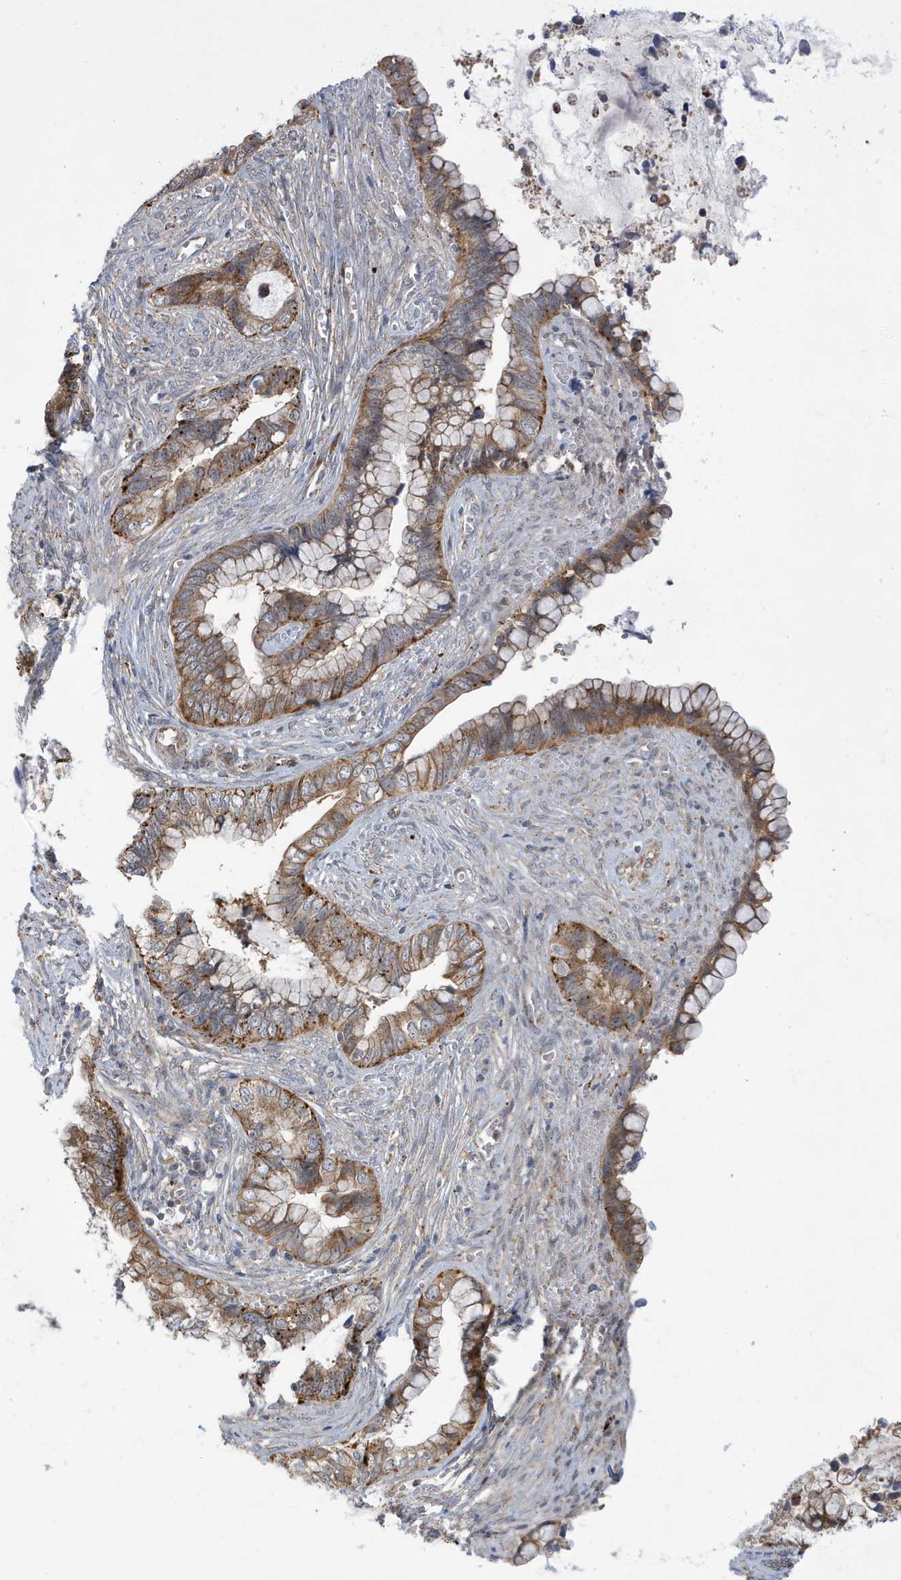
{"staining": {"intensity": "moderate", "quantity": ">75%", "location": "cytoplasmic/membranous"}, "tissue": "cervical cancer", "cell_type": "Tumor cells", "image_type": "cancer", "snomed": [{"axis": "morphology", "description": "Adenocarcinoma, NOS"}, {"axis": "topography", "description": "Cervix"}], "caption": "Moderate cytoplasmic/membranous protein staining is present in about >75% of tumor cells in cervical cancer (adenocarcinoma).", "gene": "ZNF507", "patient": {"sex": "female", "age": 44}}